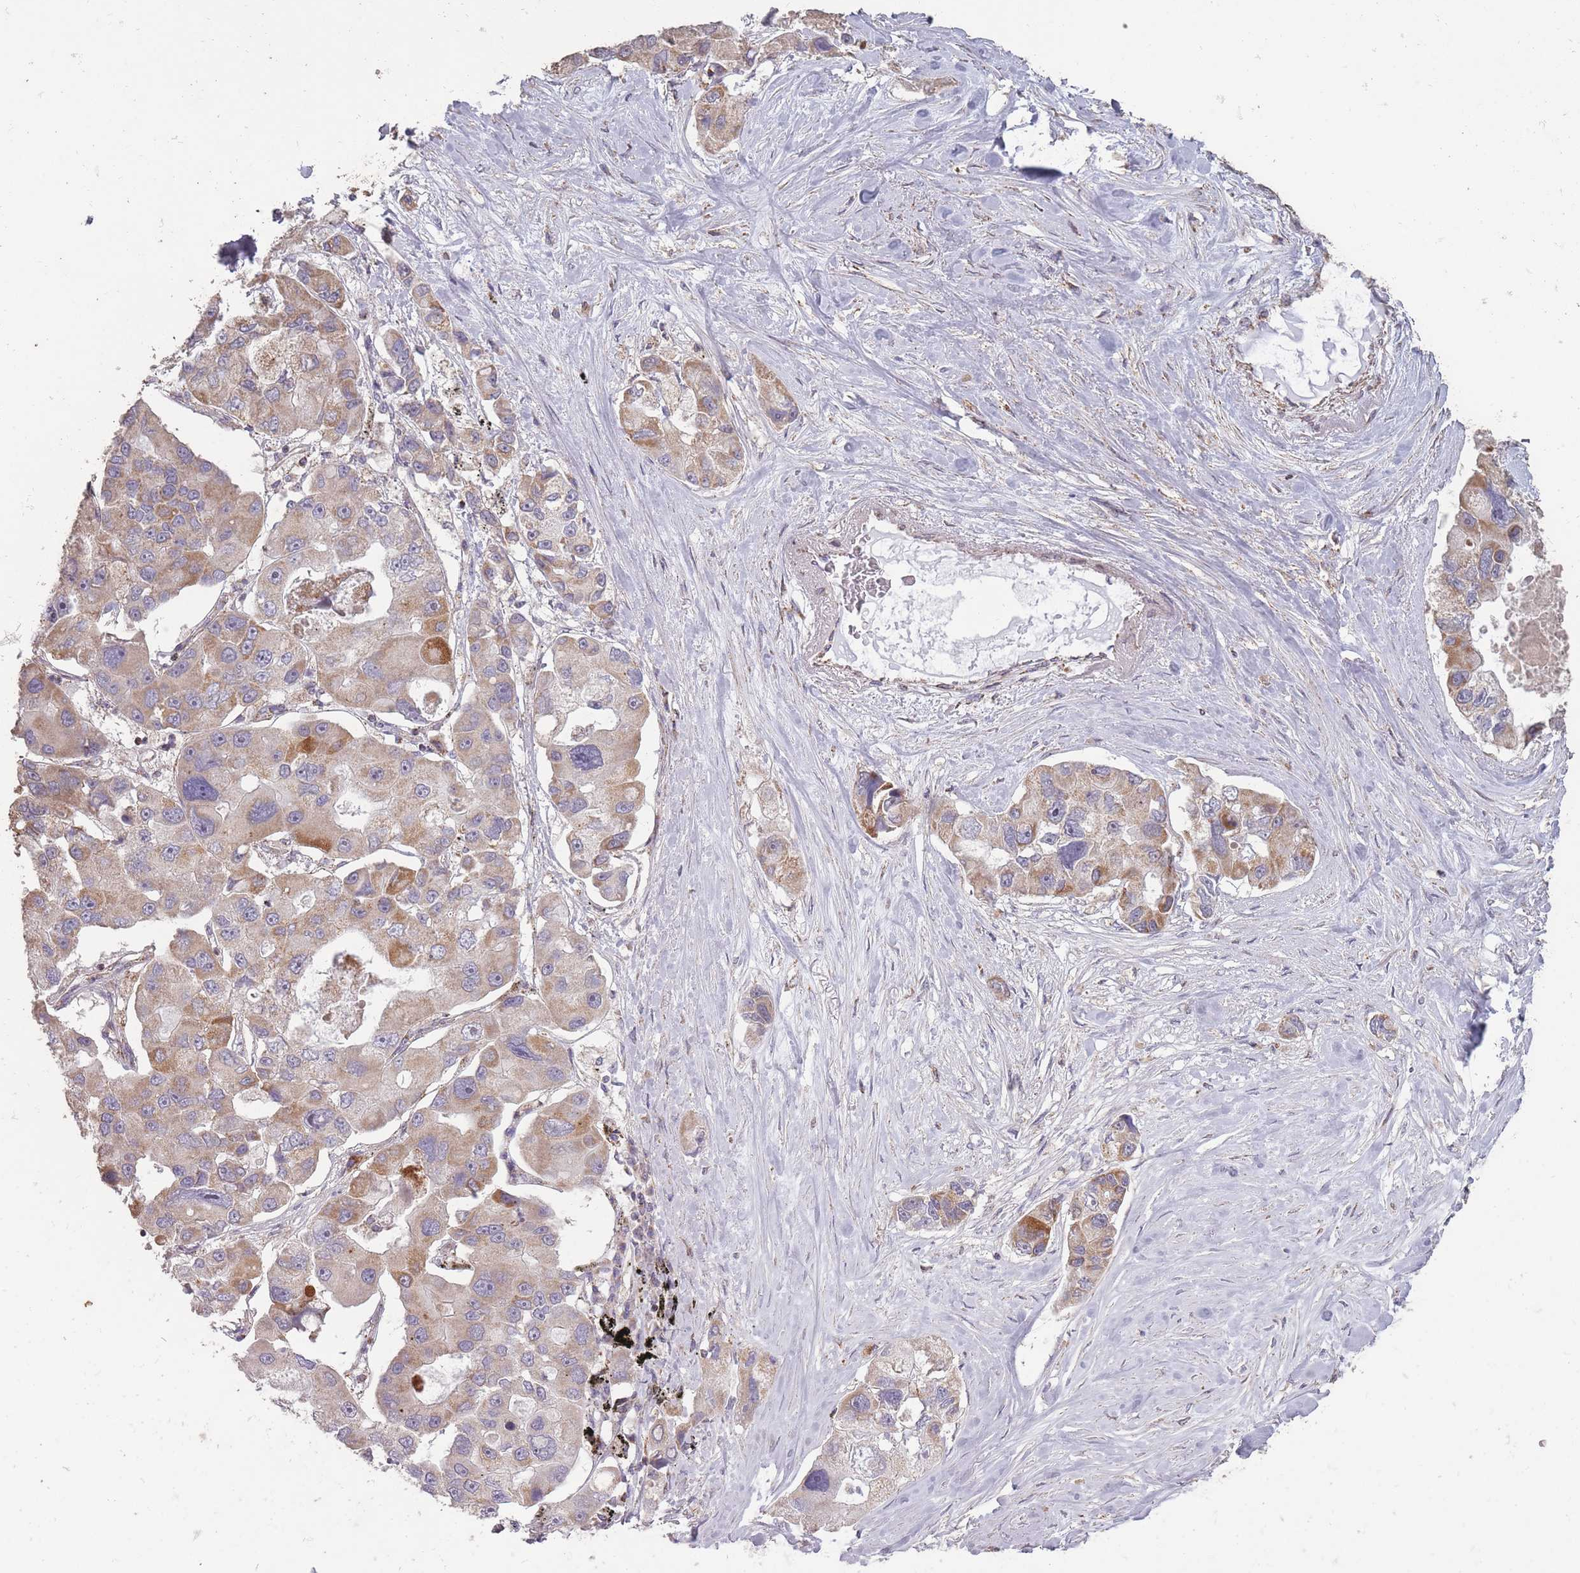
{"staining": {"intensity": "moderate", "quantity": ">75%", "location": "cytoplasmic/membranous"}, "tissue": "lung cancer", "cell_type": "Tumor cells", "image_type": "cancer", "snomed": [{"axis": "morphology", "description": "Adenocarcinoma, NOS"}, {"axis": "topography", "description": "Lung"}], "caption": "Moderate cytoplasmic/membranous expression for a protein is present in approximately >75% of tumor cells of lung cancer using IHC.", "gene": "CNOT8", "patient": {"sex": "female", "age": 54}}